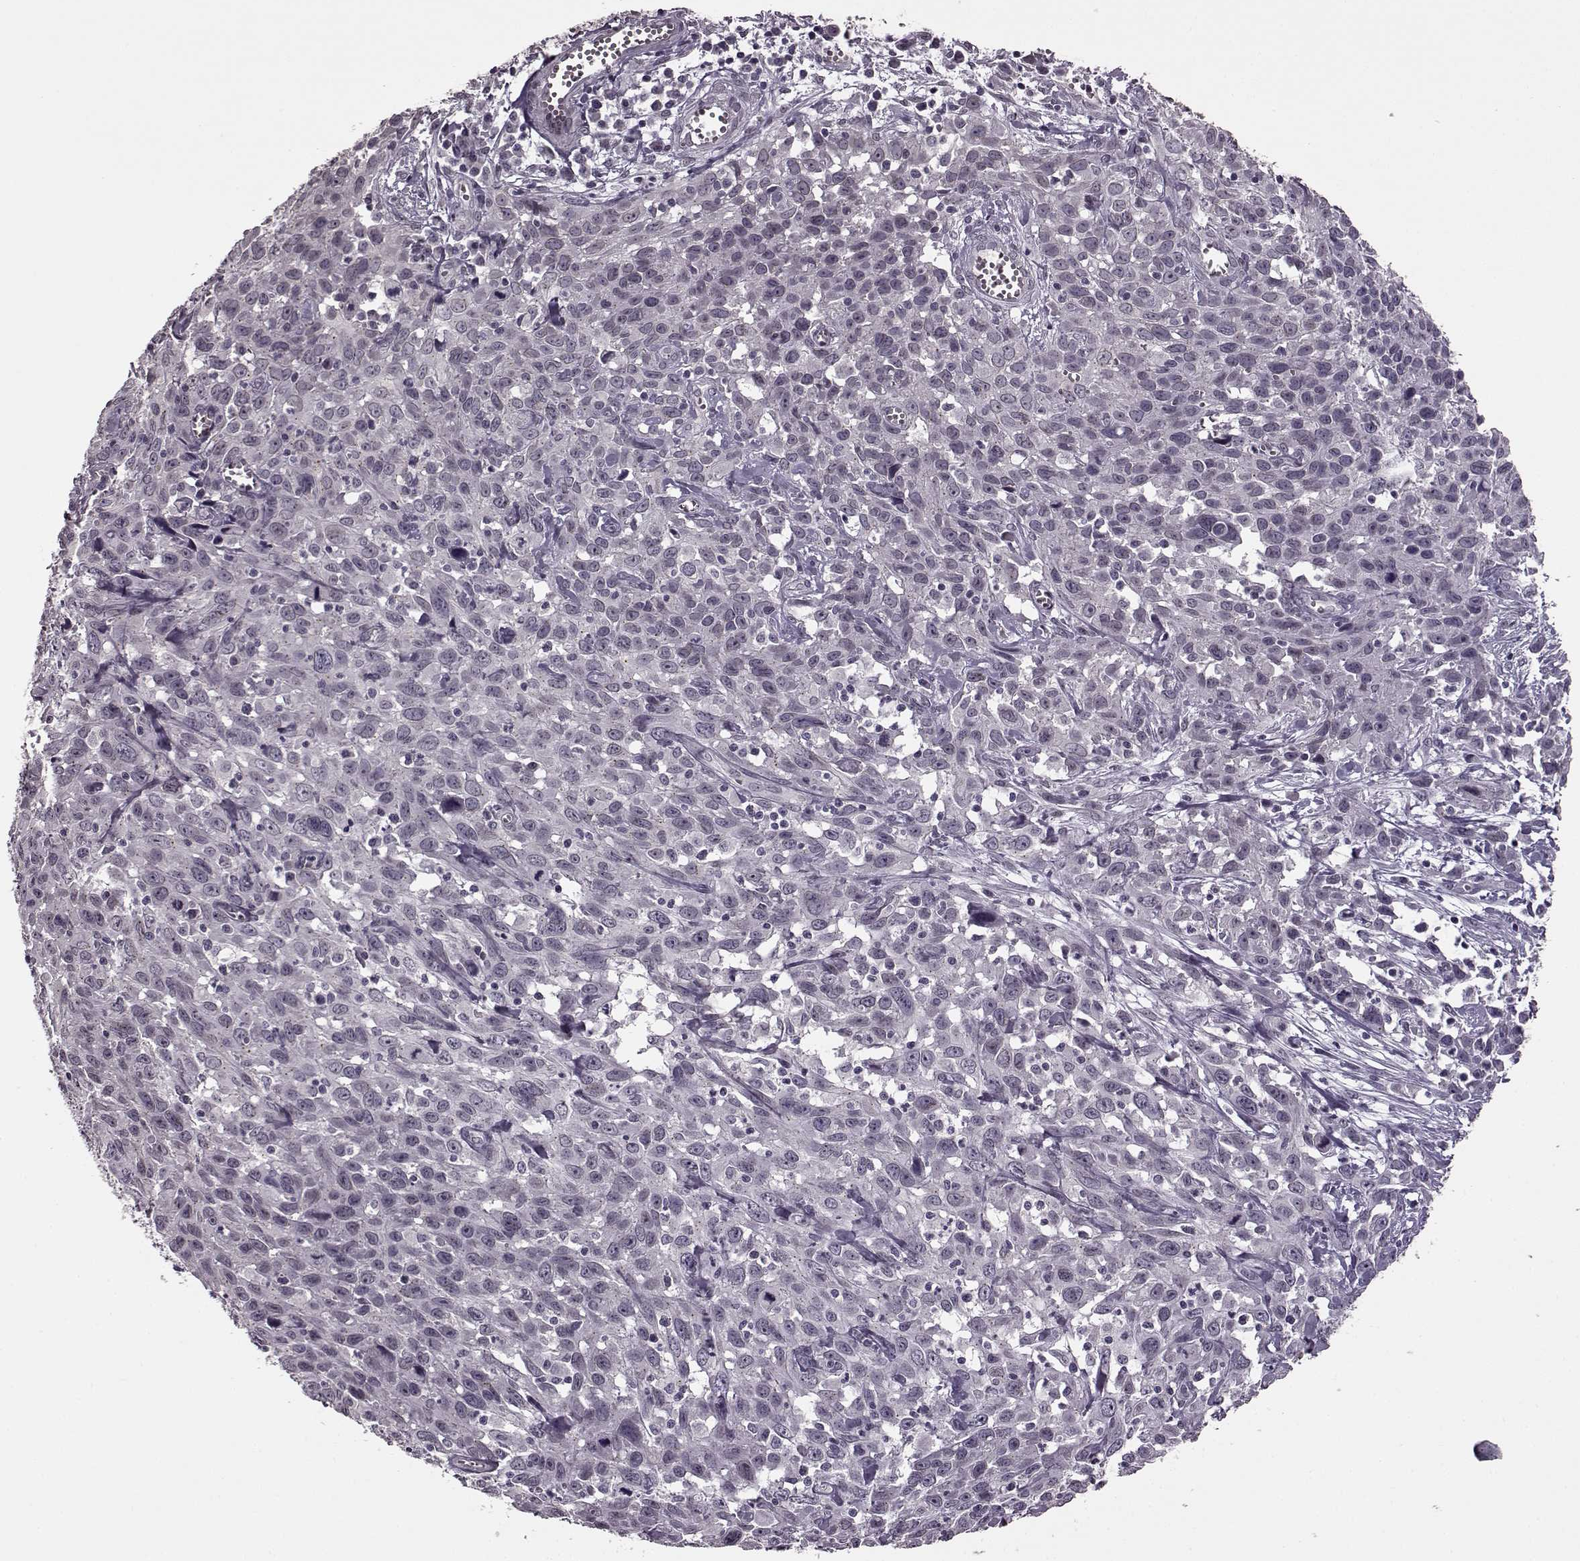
{"staining": {"intensity": "negative", "quantity": "none", "location": "none"}, "tissue": "cervical cancer", "cell_type": "Tumor cells", "image_type": "cancer", "snomed": [{"axis": "morphology", "description": "Squamous cell carcinoma, NOS"}, {"axis": "topography", "description": "Cervix"}], "caption": "Photomicrograph shows no protein staining in tumor cells of cervical squamous cell carcinoma tissue.", "gene": "STX1B", "patient": {"sex": "female", "age": 38}}